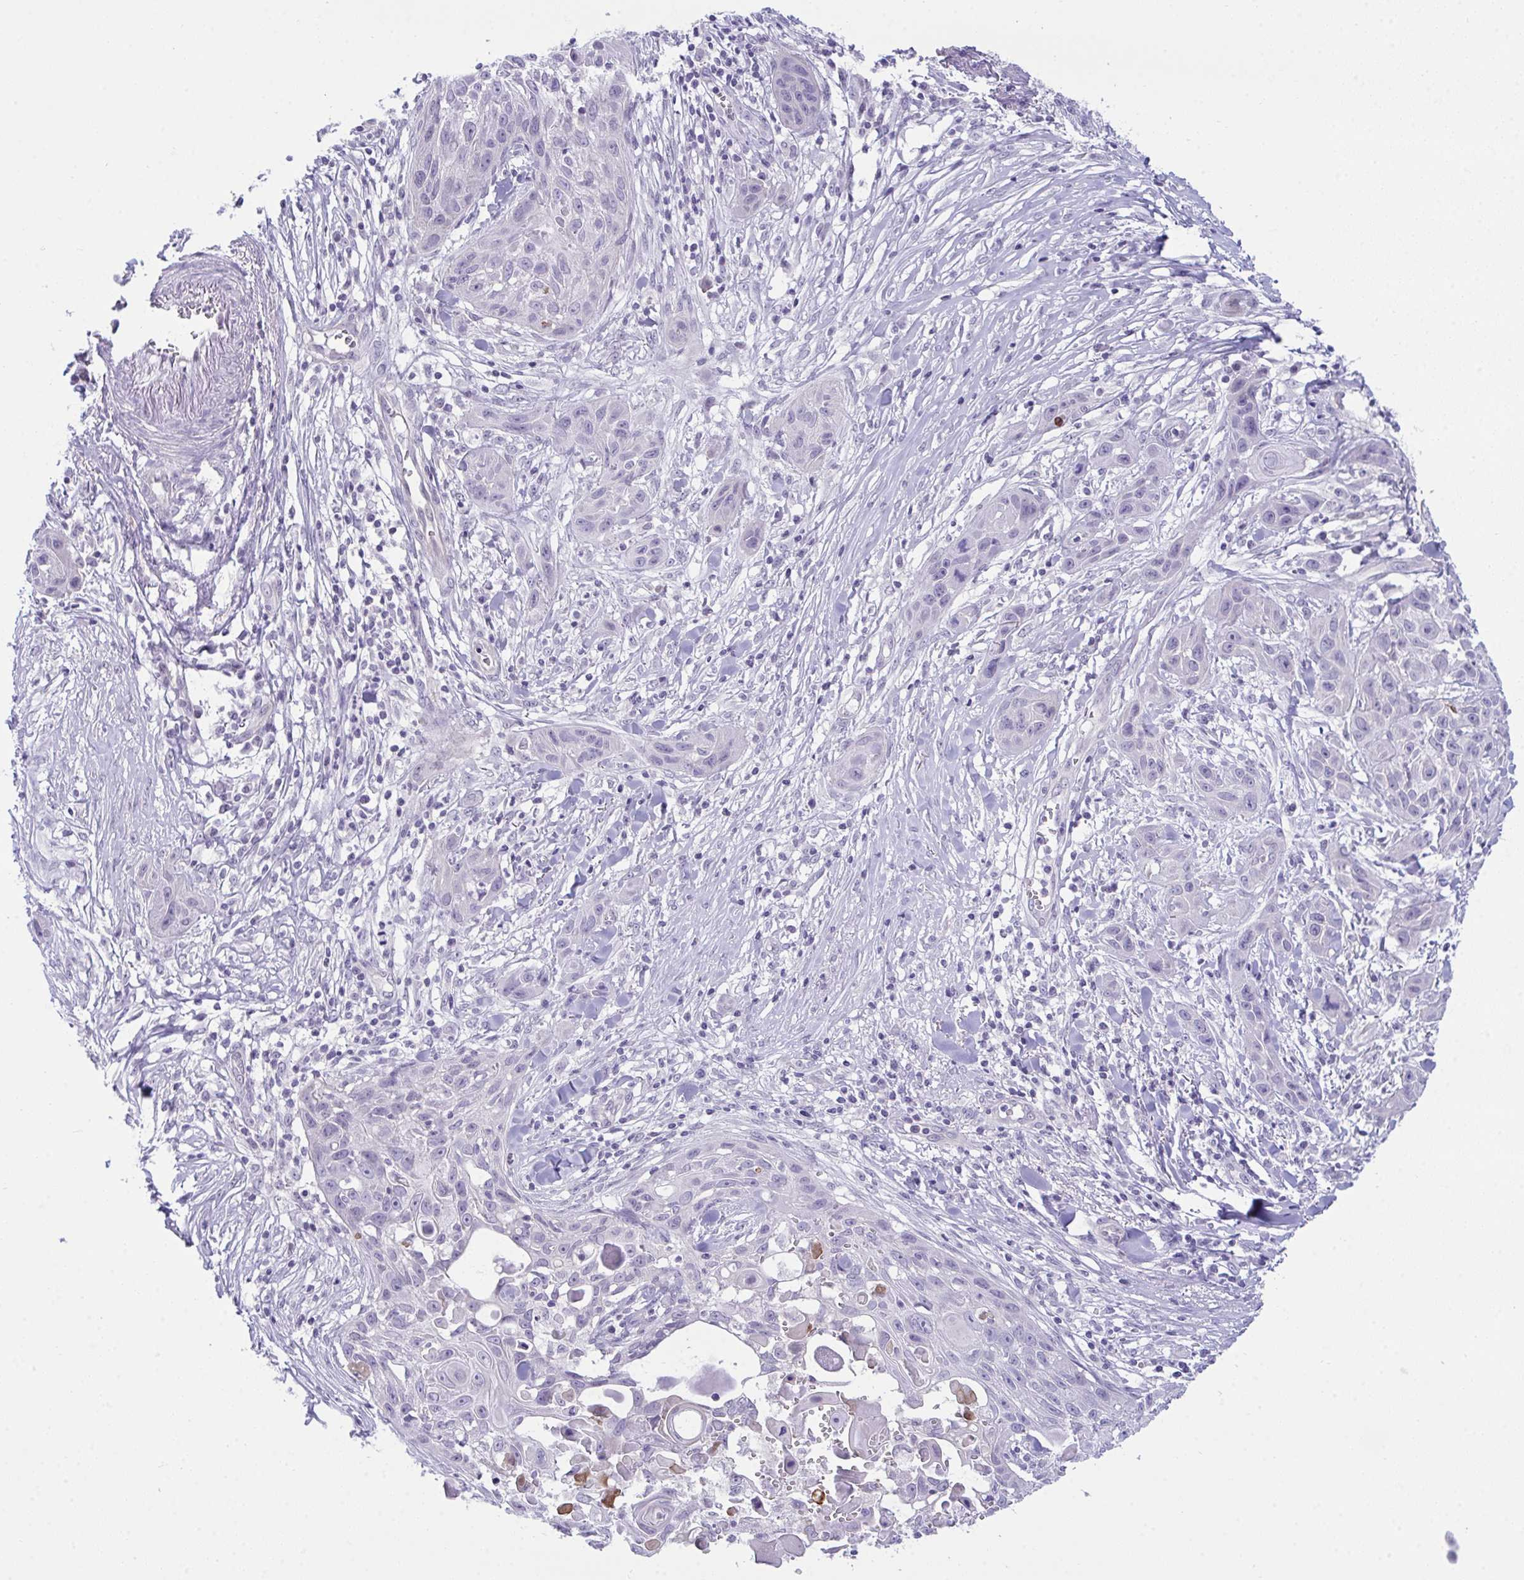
{"staining": {"intensity": "negative", "quantity": "none", "location": "none"}, "tissue": "skin cancer", "cell_type": "Tumor cells", "image_type": "cancer", "snomed": [{"axis": "morphology", "description": "Squamous cell carcinoma, NOS"}, {"axis": "topography", "description": "Skin"}, {"axis": "topography", "description": "Vulva"}], "caption": "Immunohistochemical staining of skin cancer (squamous cell carcinoma) exhibits no significant expression in tumor cells. (DAB (3,3'-diaminobenzidine) immunohistochemistry (IHC) with hematoxylin counter stain).", "gene": "ATP6V0D2", "patient": {"sex": "female", "age": 83}}